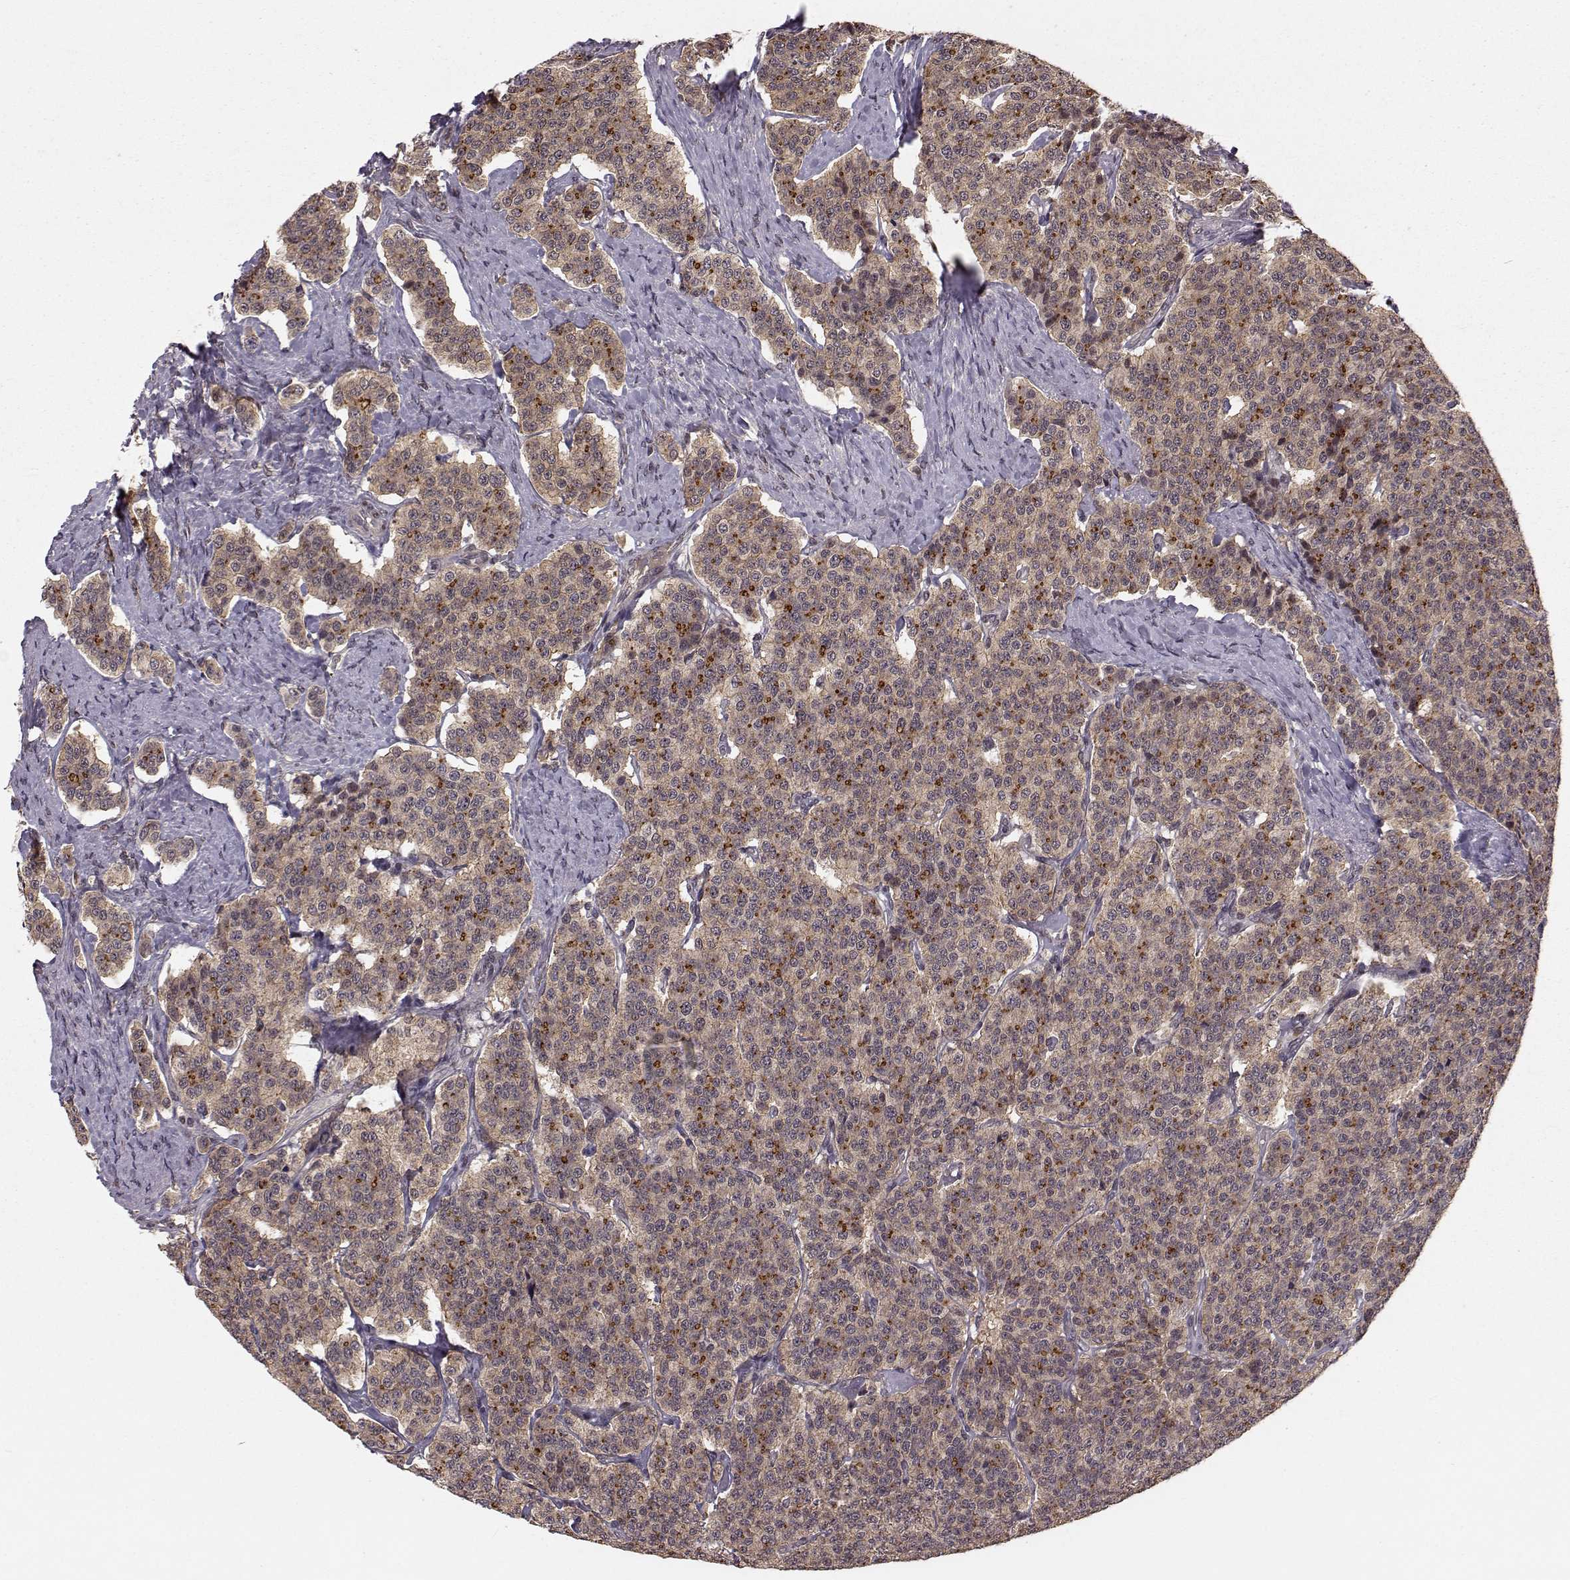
{"staining": {"intensity": "moderate", "quantity": ">75%", "location": "cytoplasmic/membranous"}, "tissue": "carcinoid", "cell_type": "Tumor cells", "image_type": "cancer", "snomed": [{"axis": "morphology", "description": "Carcinoid, malignant, NOS"}, {"axis": "topography", "description": "Small intestine"}], "caption": "Human malignant carcinoid stained for a protein (brown) shows moderate cytoplasmic/membranous positive expression in about >75% of tumor cells.", "gene": "PLEKHG3", "patient": {"sex": "female", "age": 58}}